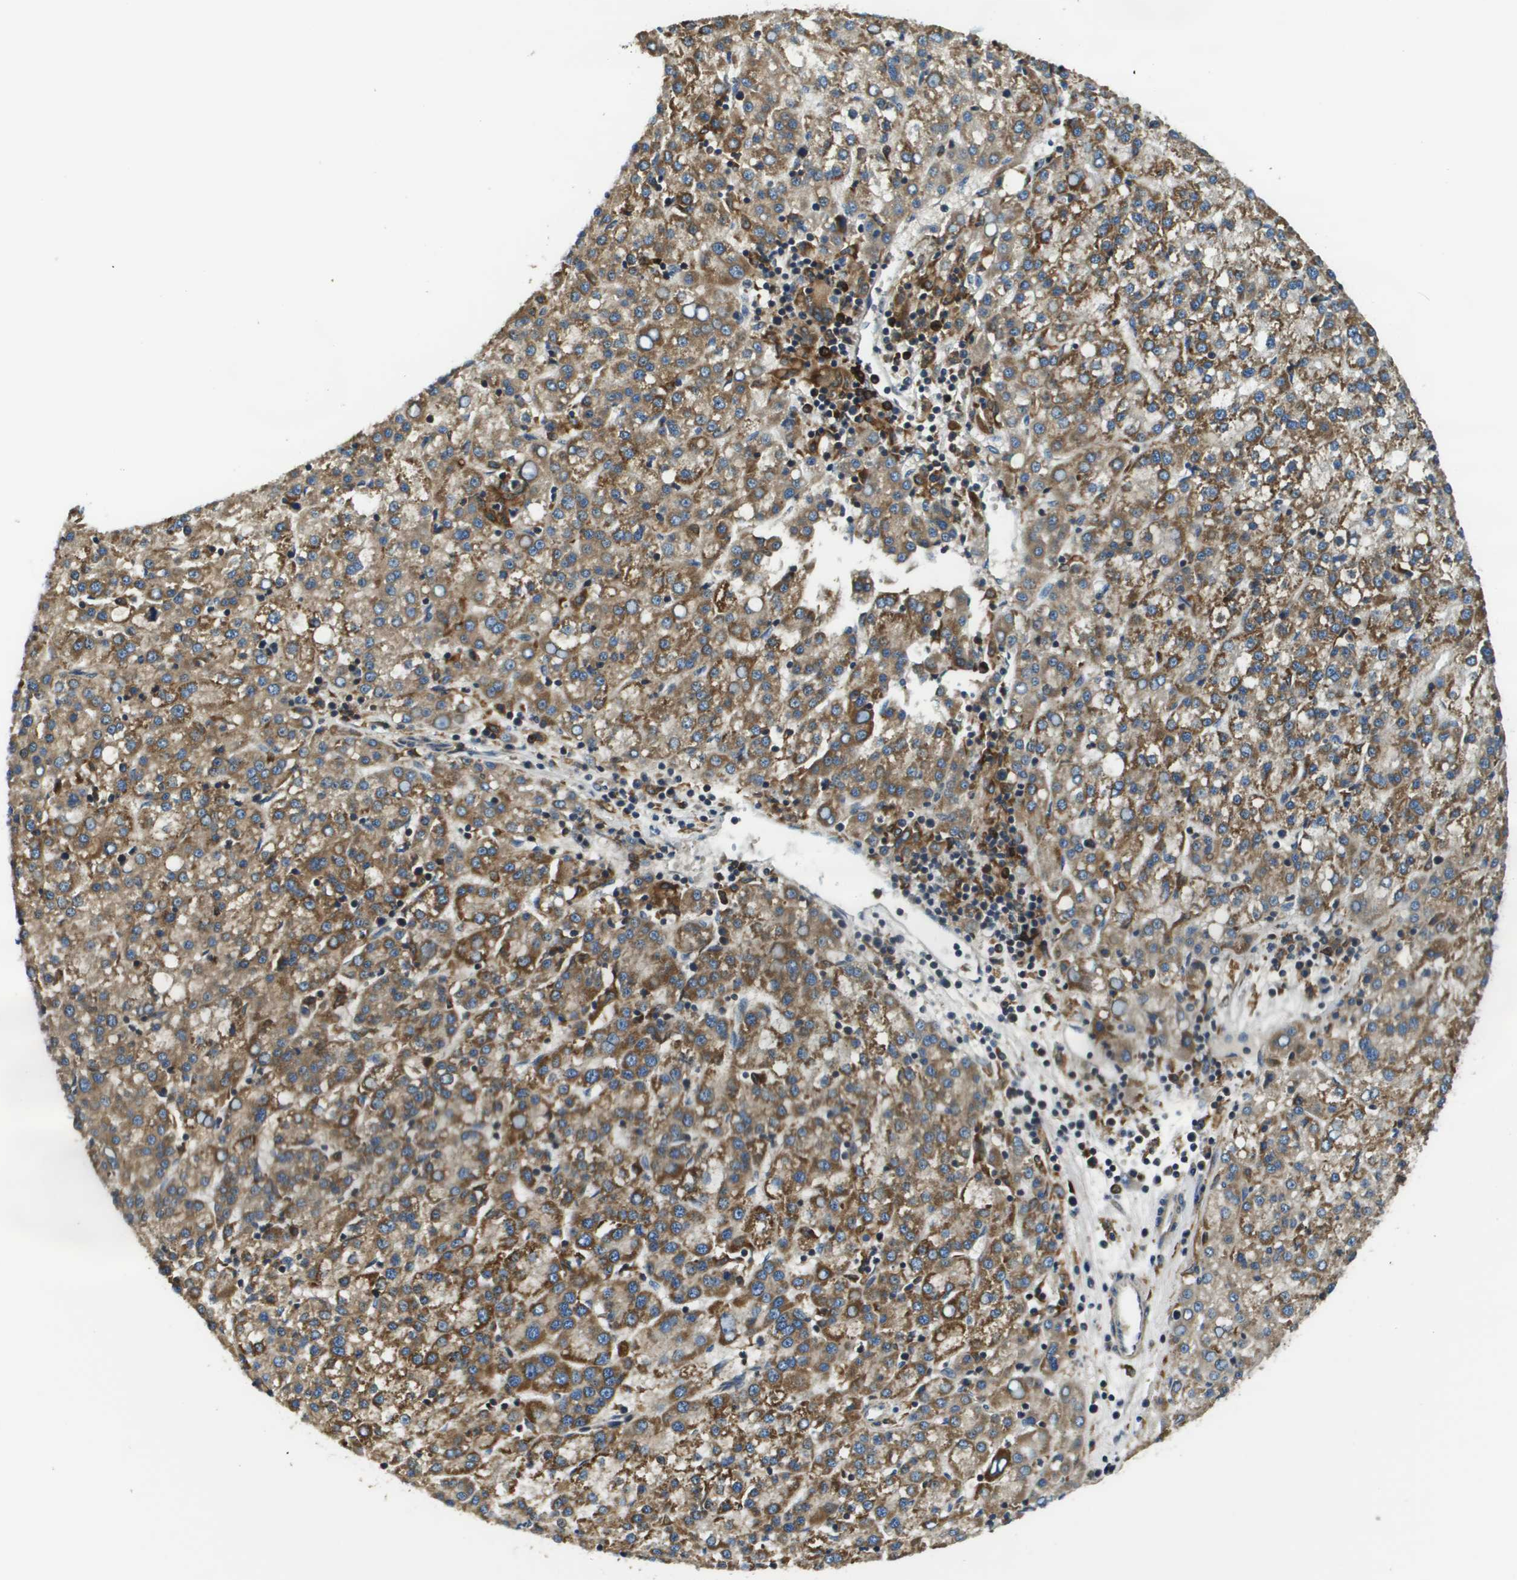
{"staining": {"intensity": "moderate", "quantity": ">75%", "location": "cytoplasmic/membranous"}, "tissue": "liver cancer", "cell_type": "Tumor cells", "image_type": "cancer", "snomed": [{"axis": "morphology", "description": "Carcinoma, Hepatocellular, NOS"}, {"axis": "topography", "description": "Liver"}], "caption": "Moderate cytoplasmic/membranous positivity is seen in approximately >75% of tumor cells in liver cancer.", "gene": "CNPY3", "patient": {"sex": "female", "age": 58}}